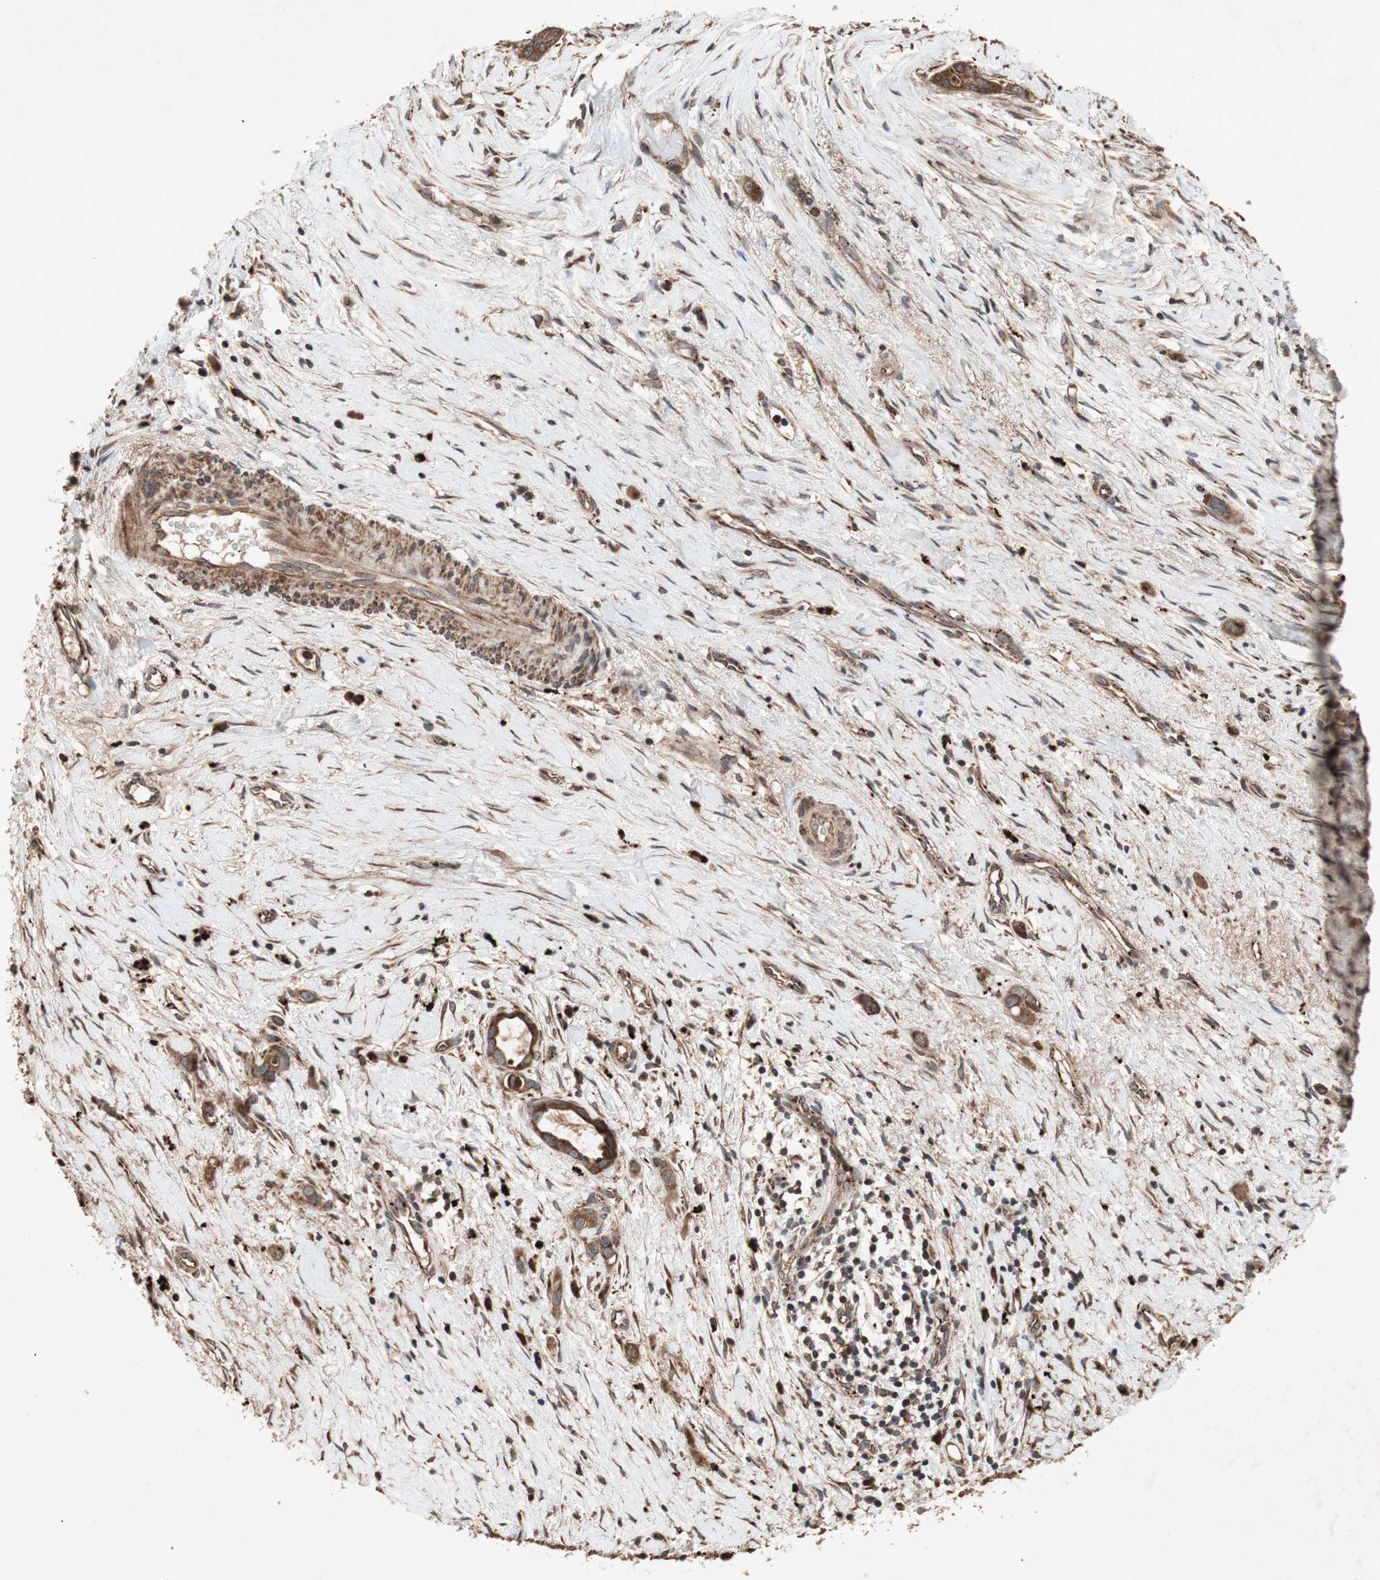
{"staining": {"intensity": "strong", "quantity": ">75%", "location": "cytoplasmic/membranous"}, "tissue": "liver cancer", "cell_type": "Tumor cells", "image_type": "cancer", "snomed": [{"axis": "morphology", "description": "Cholangiocarcinoma"}, {"axis": "topography", "description": "Liver"}], "caption": "DAB (3,3'-diaminobenzidine) immunohistochemical staining of liver cancer shows strong cytoplasmic/membranous protein staining in about >75% of tumor cells.", "gene": "RAB1A", "patient": {"sex": "female", "age": 65}}